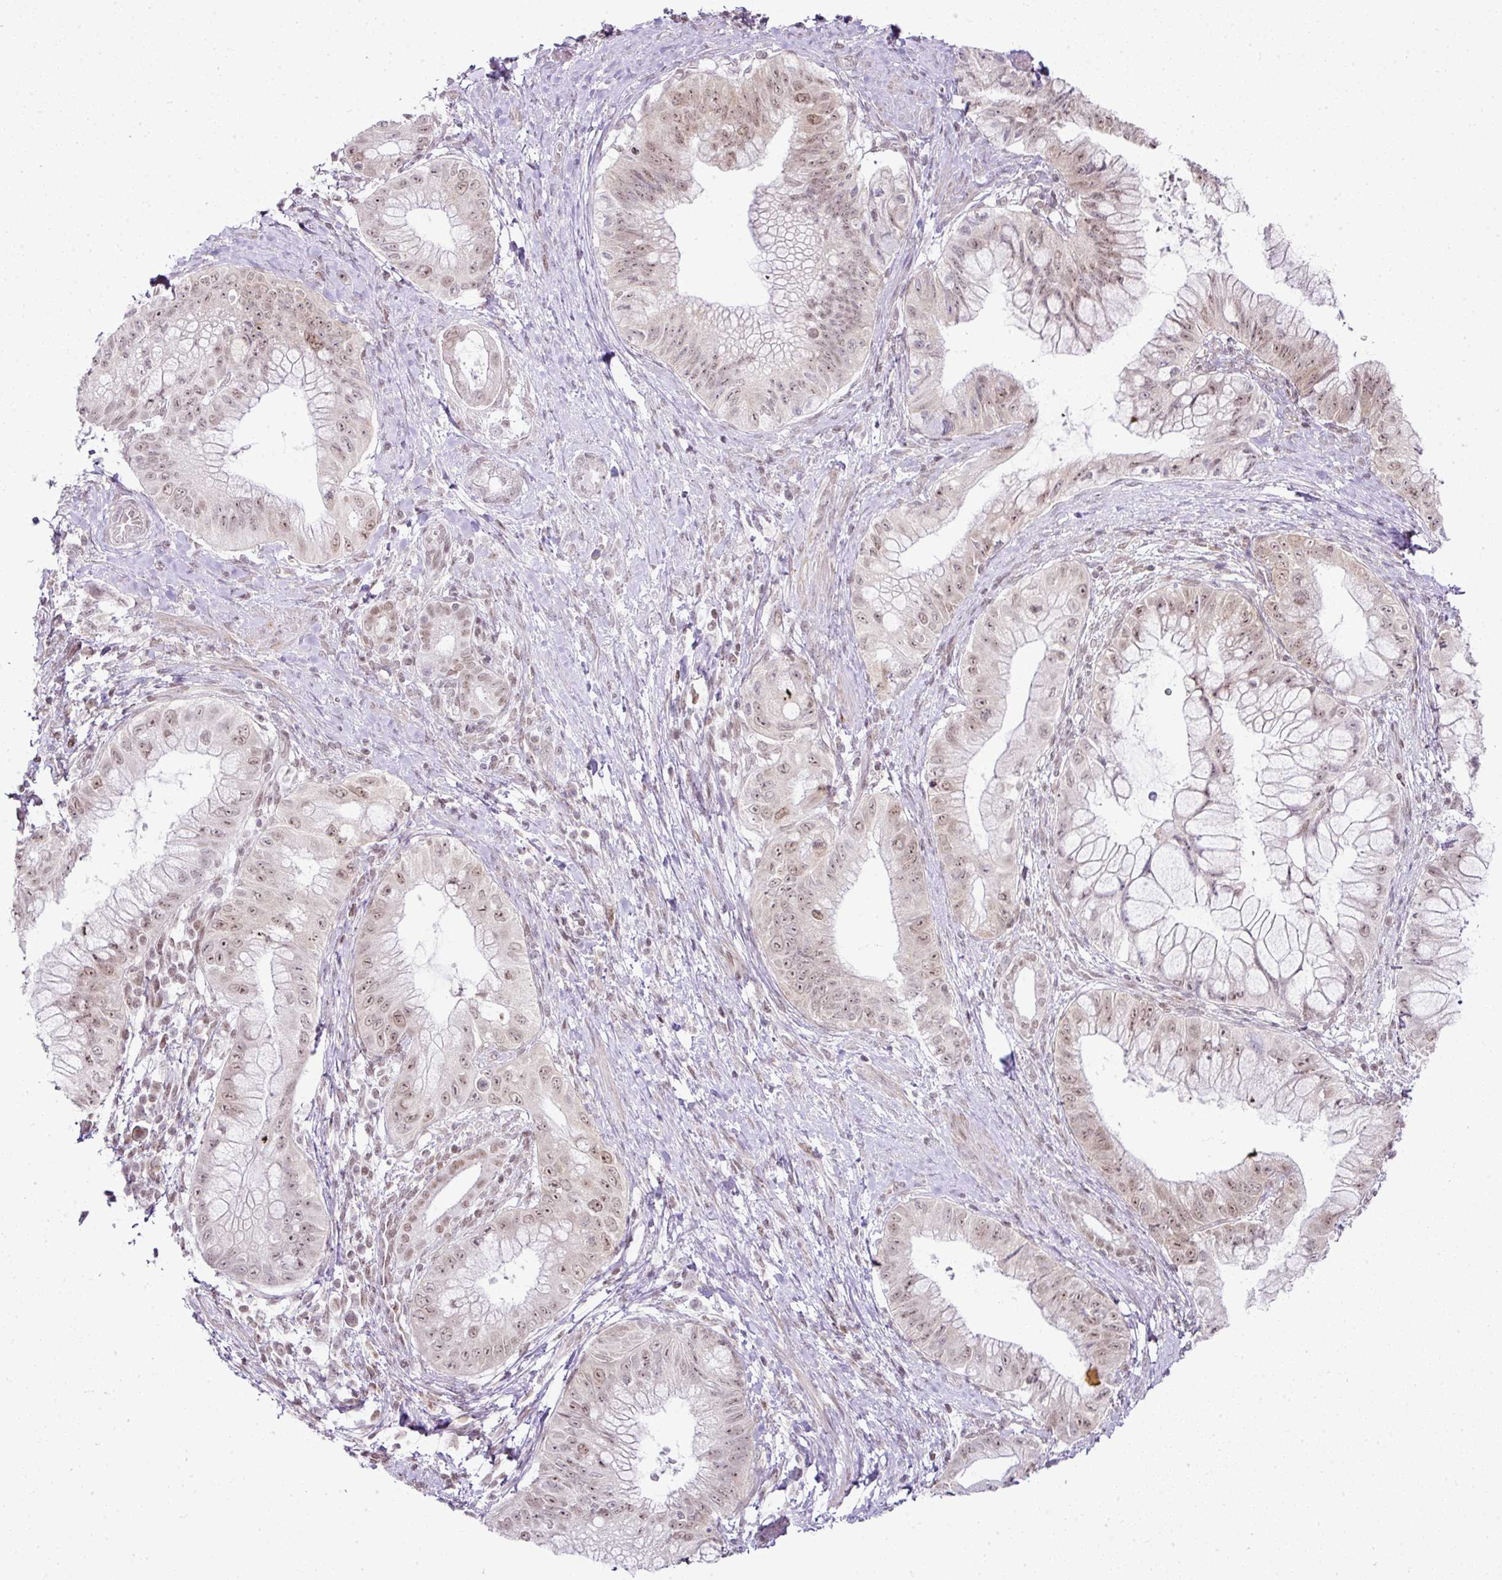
{"staining": {"intensity": "moderate", "quantity": "25%-75%", "location": "nuclear"}, "tissue": "pancreatic cancer", "cell_type": "Tumor cells", "image_type": "cancer", "snomed": [{"axis": "morphology", "description": "Adenocarcinoma, NOS"}, {"axis": "topography", "description": "Pancreas"}], "caption": "There is medium levels of moderate nuclear positivity in tumor cells of pancreatic cancer, as demonstrated by immunohistochemical staining (brown color).", "gene": "FAM32A", "patient": {"sex": "male", "age": 48}}